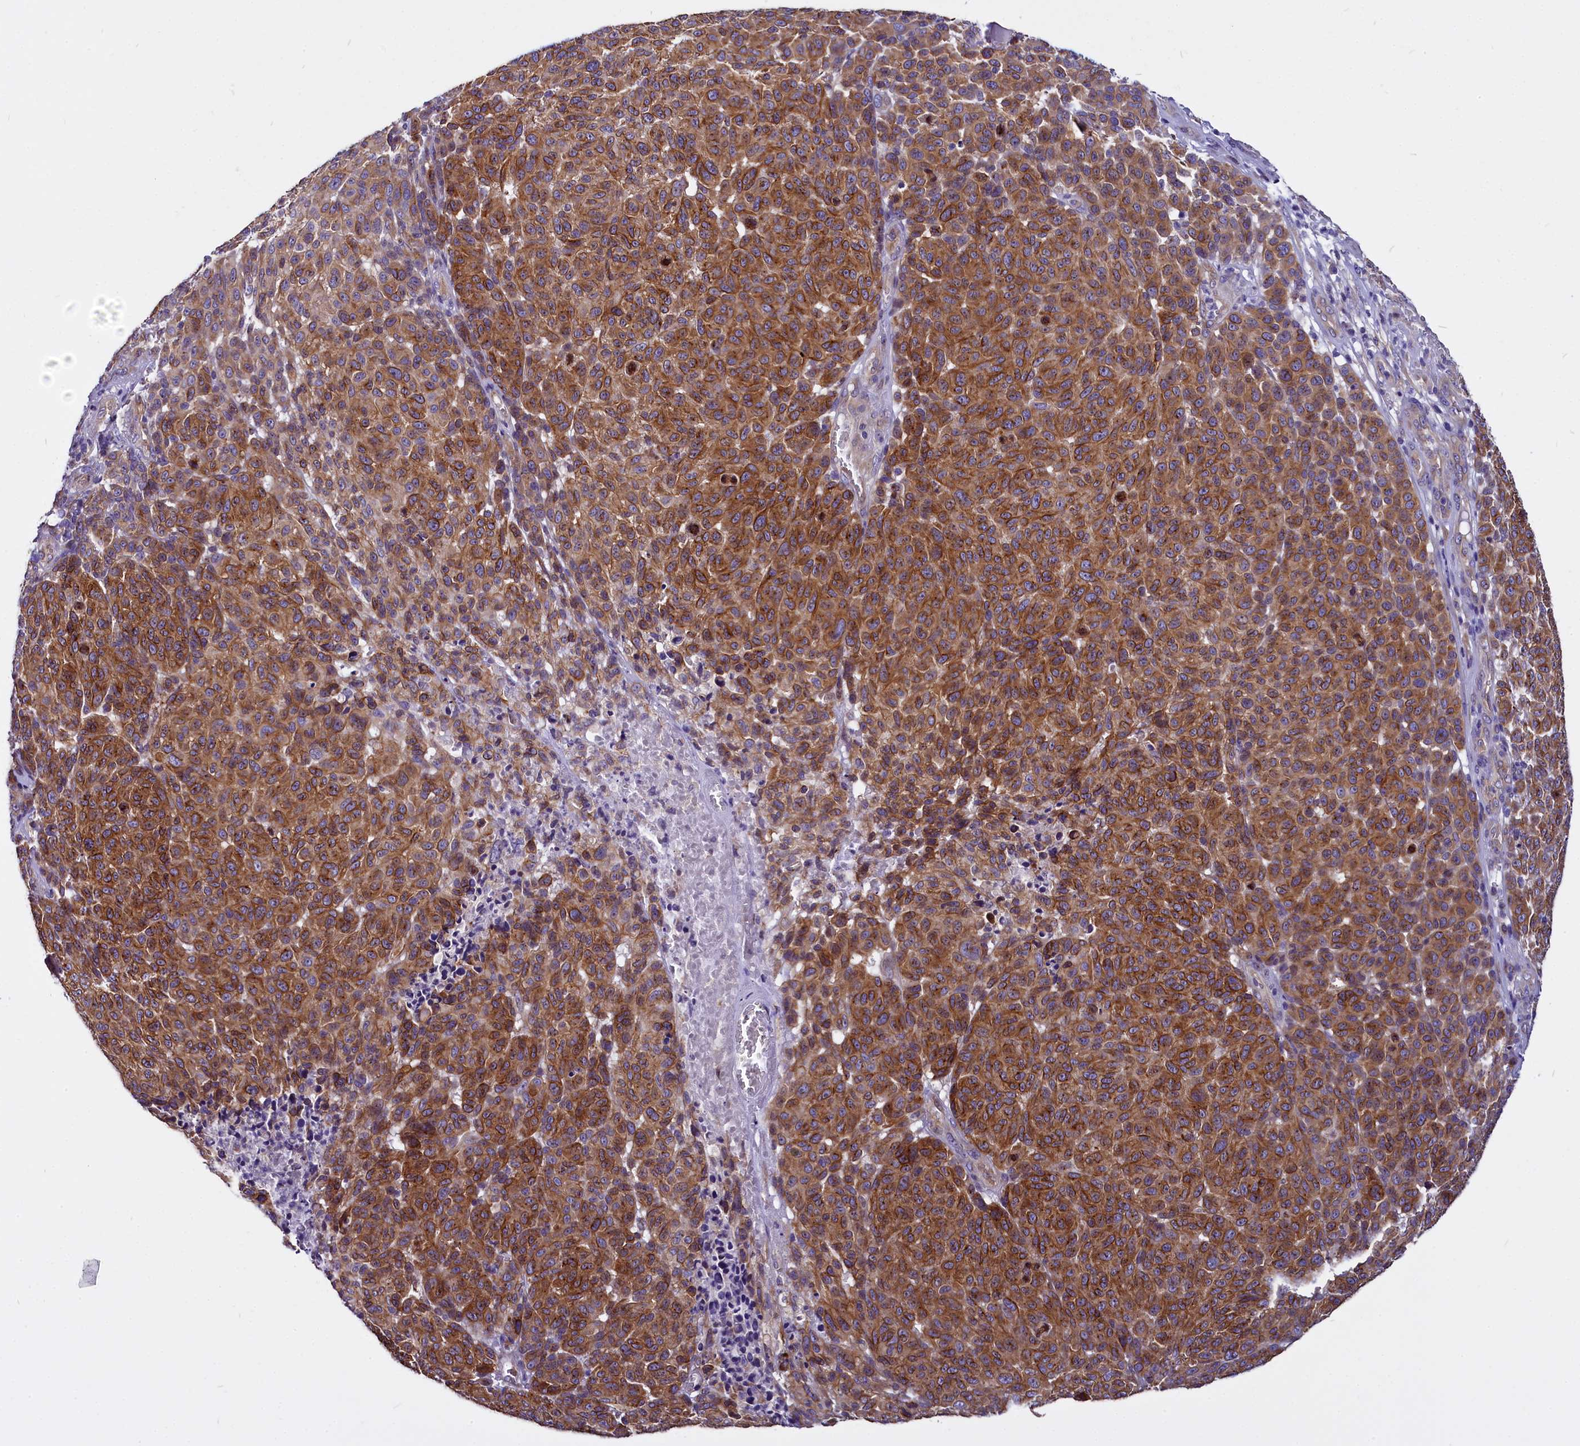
{"staining": {"intensity": "moderate", "quantity": ">75%", "location": "cytoplasmic/membranous"}, "tissue": "melanoma", "cell_type": "Tumor cells", "image_type": "cancer", "snomed": [{"axis": "morphology", "description": "Malignant melanoma, NOS"}, {"axis": "topography", "description": "Skin"}], "caption": "Approximately >75% of tumor cells in human melanoma exhibit moderate cytoplasmic/membranous protein staining as visualized by brown immunohistochemical staining.", "gene": "CEP170", "patient": {"sex": "male", "age": 49}}